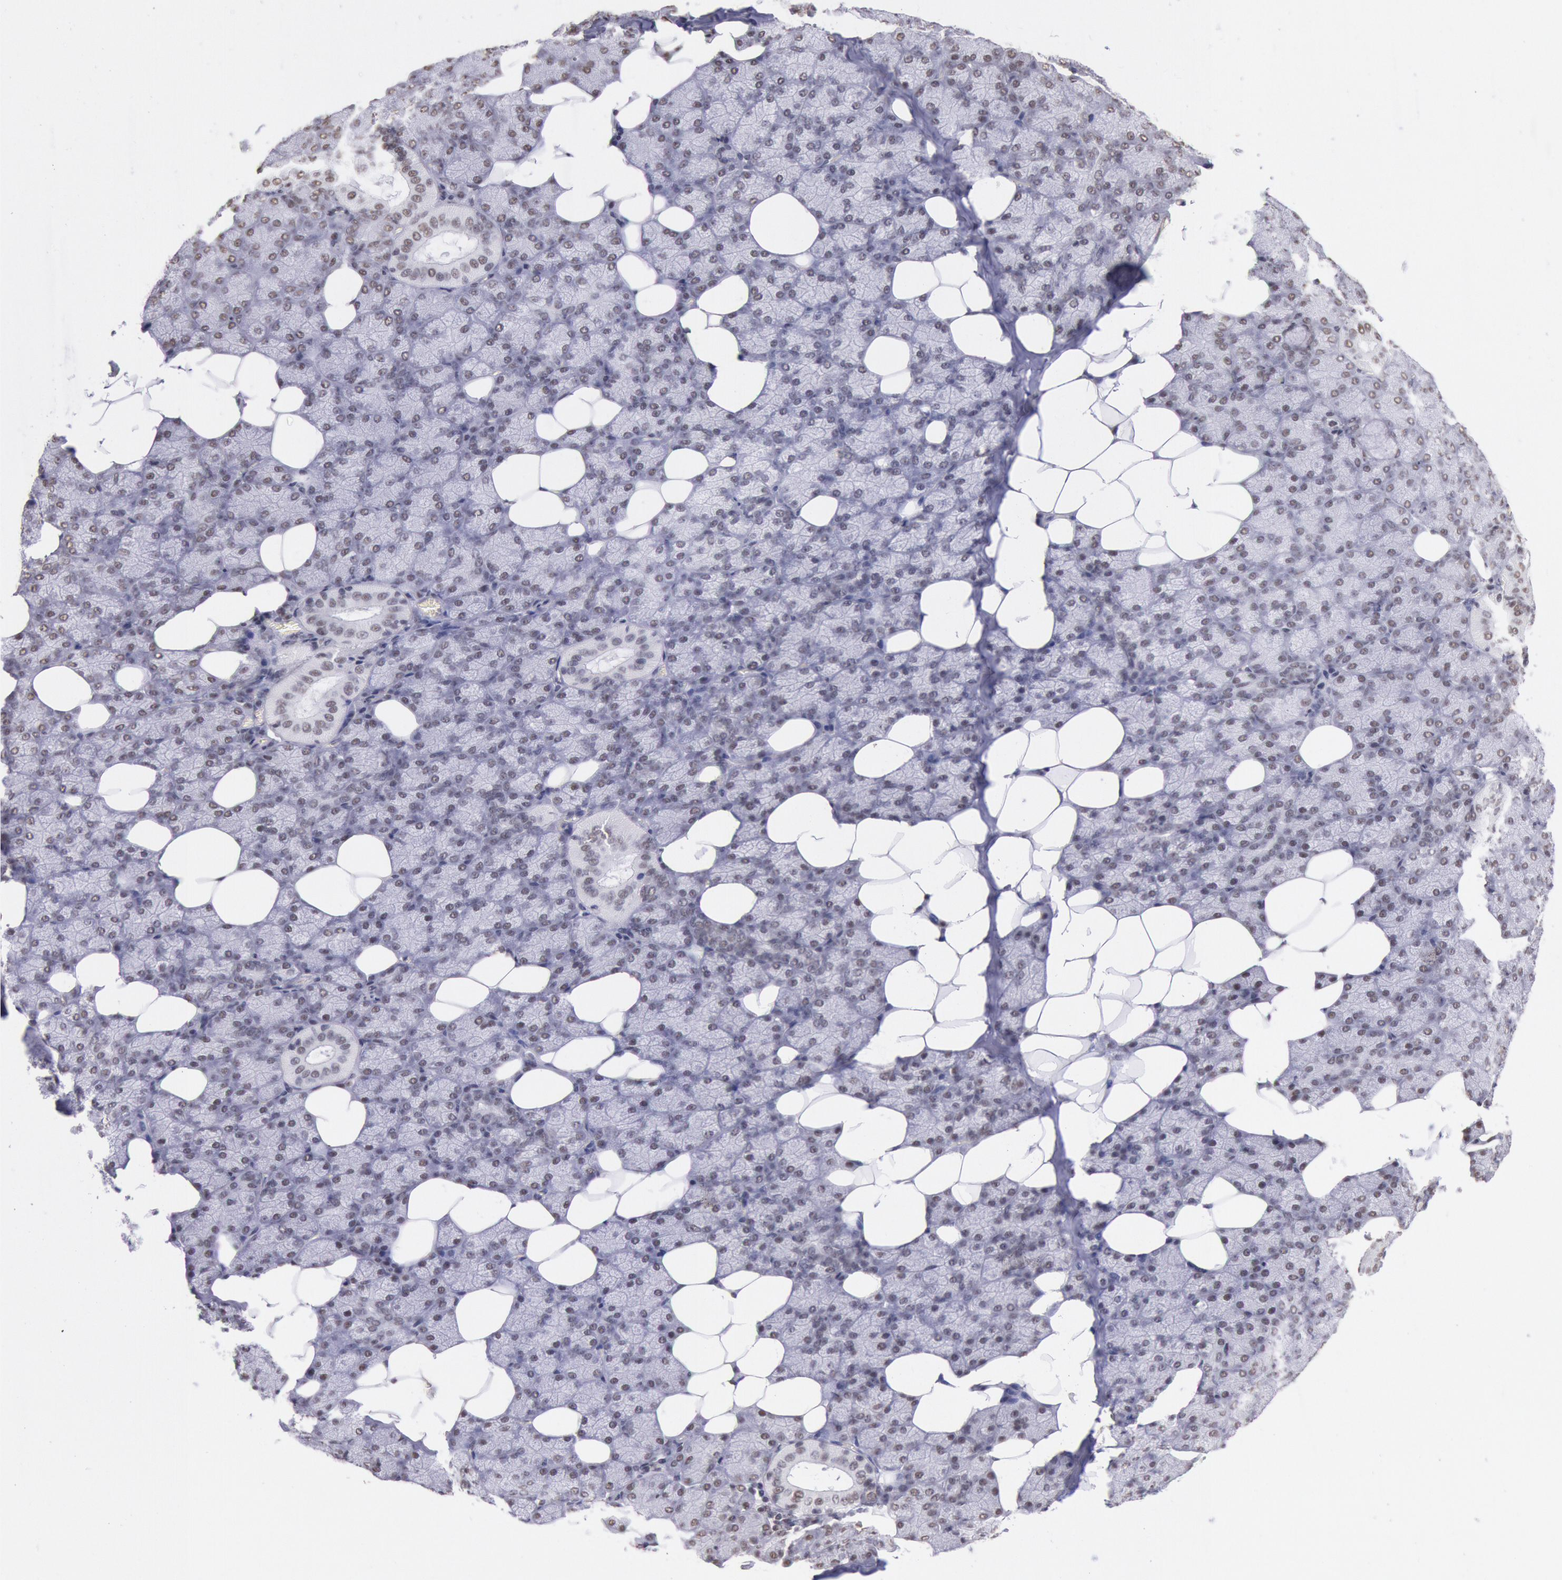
{"staining": {"intensity": "weak", "quantity": ">75%", "location": "nuclear"}, "tissue": "salivary gland", "cell_type": "Glandular cells", "image_type": "normal", "snomed": [{"axis": "morphology", "description": "Normal tissue, NOS"}, {"axis": "topography", "description": "Lymph node"}, {"axis": "topography", "description": "Salivary gland"}], "caption": "Protein analysis of unremarkable salivary gland reveals weak nuclear positivity in approximately >75% of glandular cells.", "gene": "SNRPD3", "patient": {"sex": "male", "age": 8}}